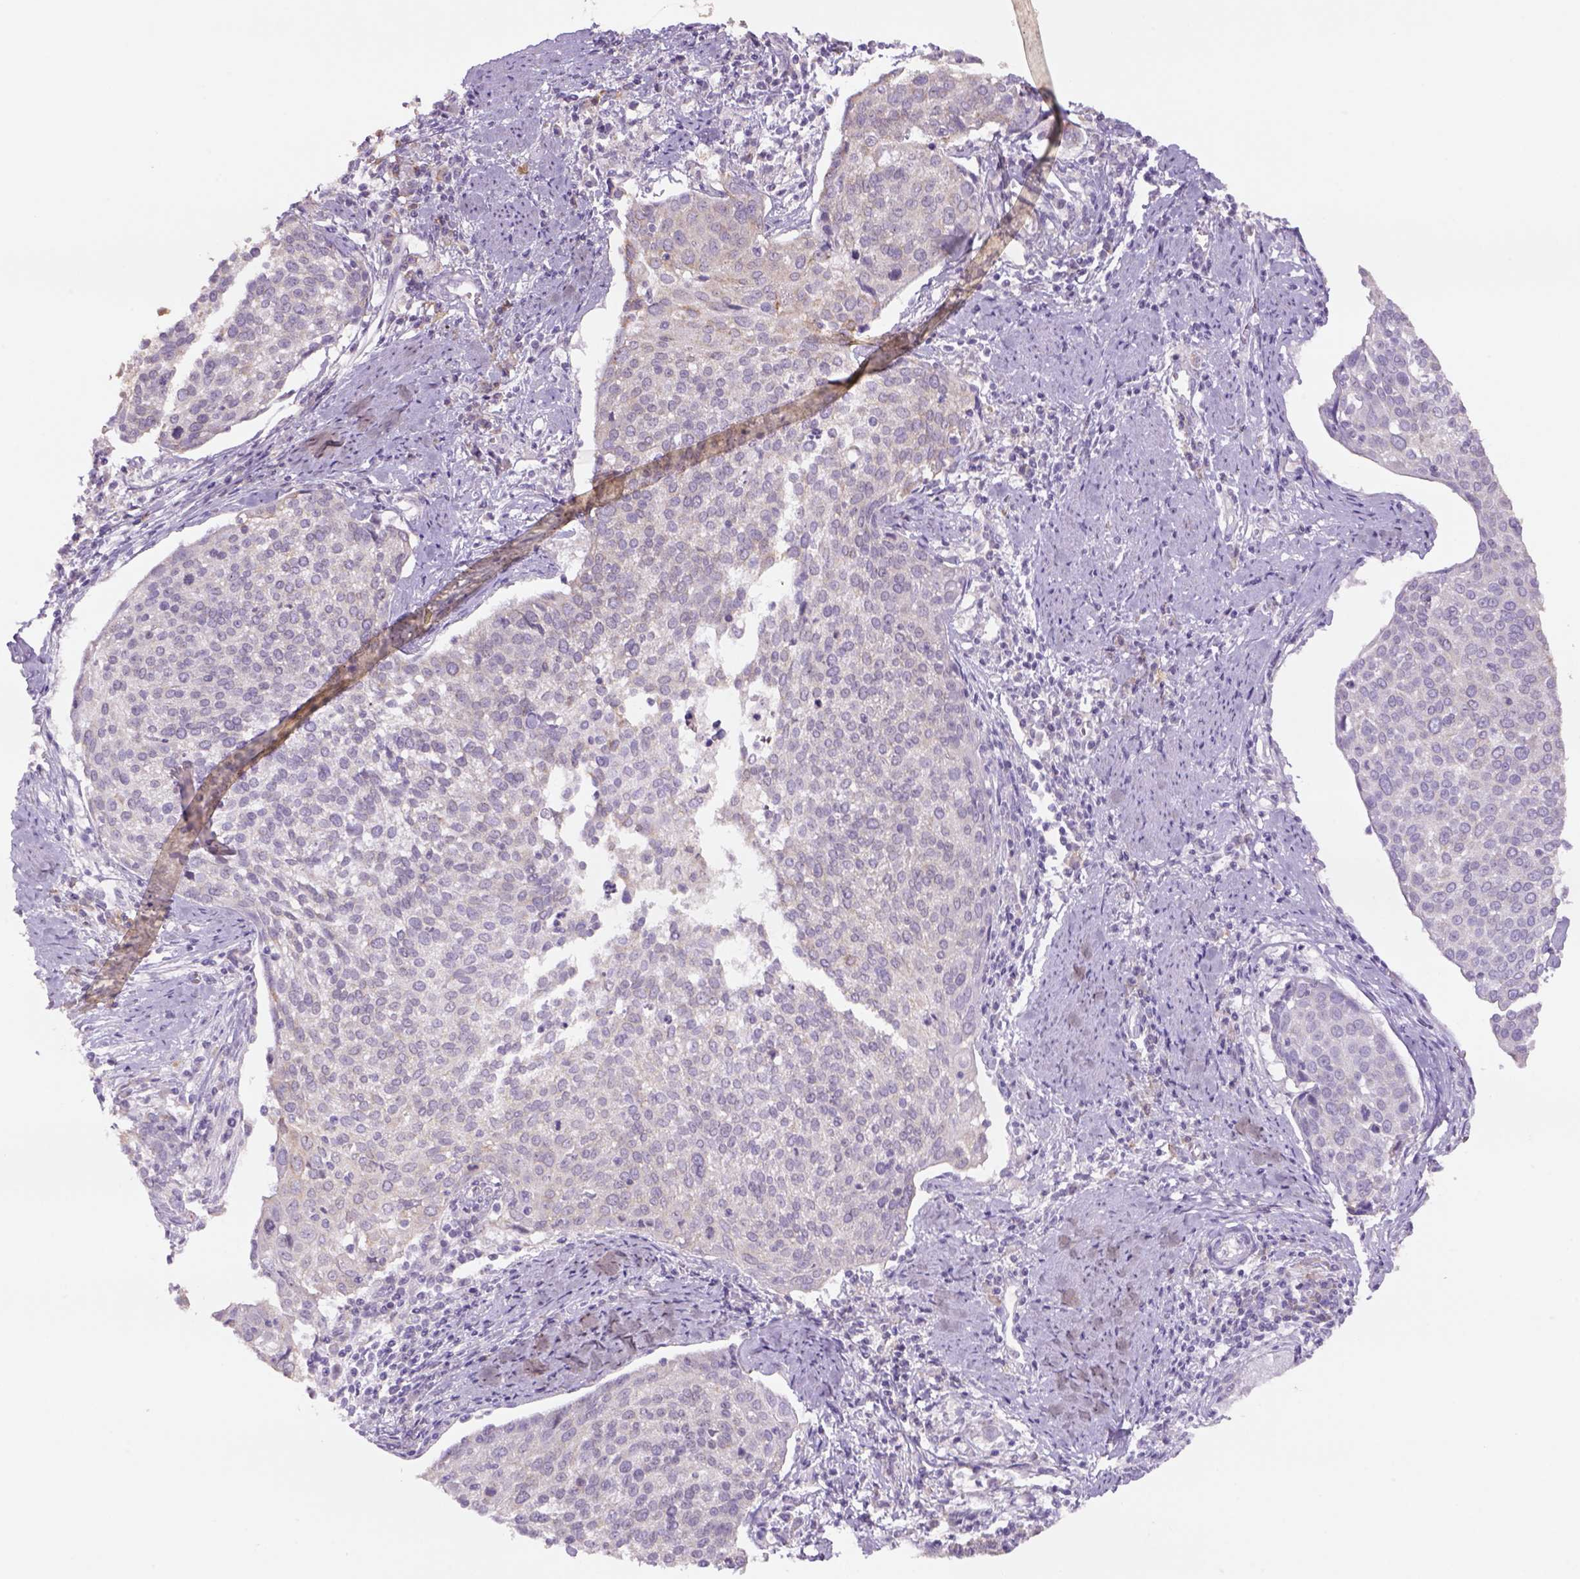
{"staining": {"intensity": "weak", "quantity": "25%-75%", "location": "cytoplasmic/membranous"}, "tissue": "cervical cancer", "cell_type": "Tumor cells", "image_type": "cancer", "snomed": [{"axis": "morphology", "description": "Squamous cell carcinoma, NOS"}, {"axis": "topography", "description": "Cervix"}], "caption": "Immunohistochemistry (DAB) staining of human cervical cancer (squamous cell carcinoma) demonstrates weak cytoplasmic/membranous protein positivity in approximately 25%-75% of tumor cells.", "gene": "NAALAD2", "patient": {"sex": "female", "age": 39}}